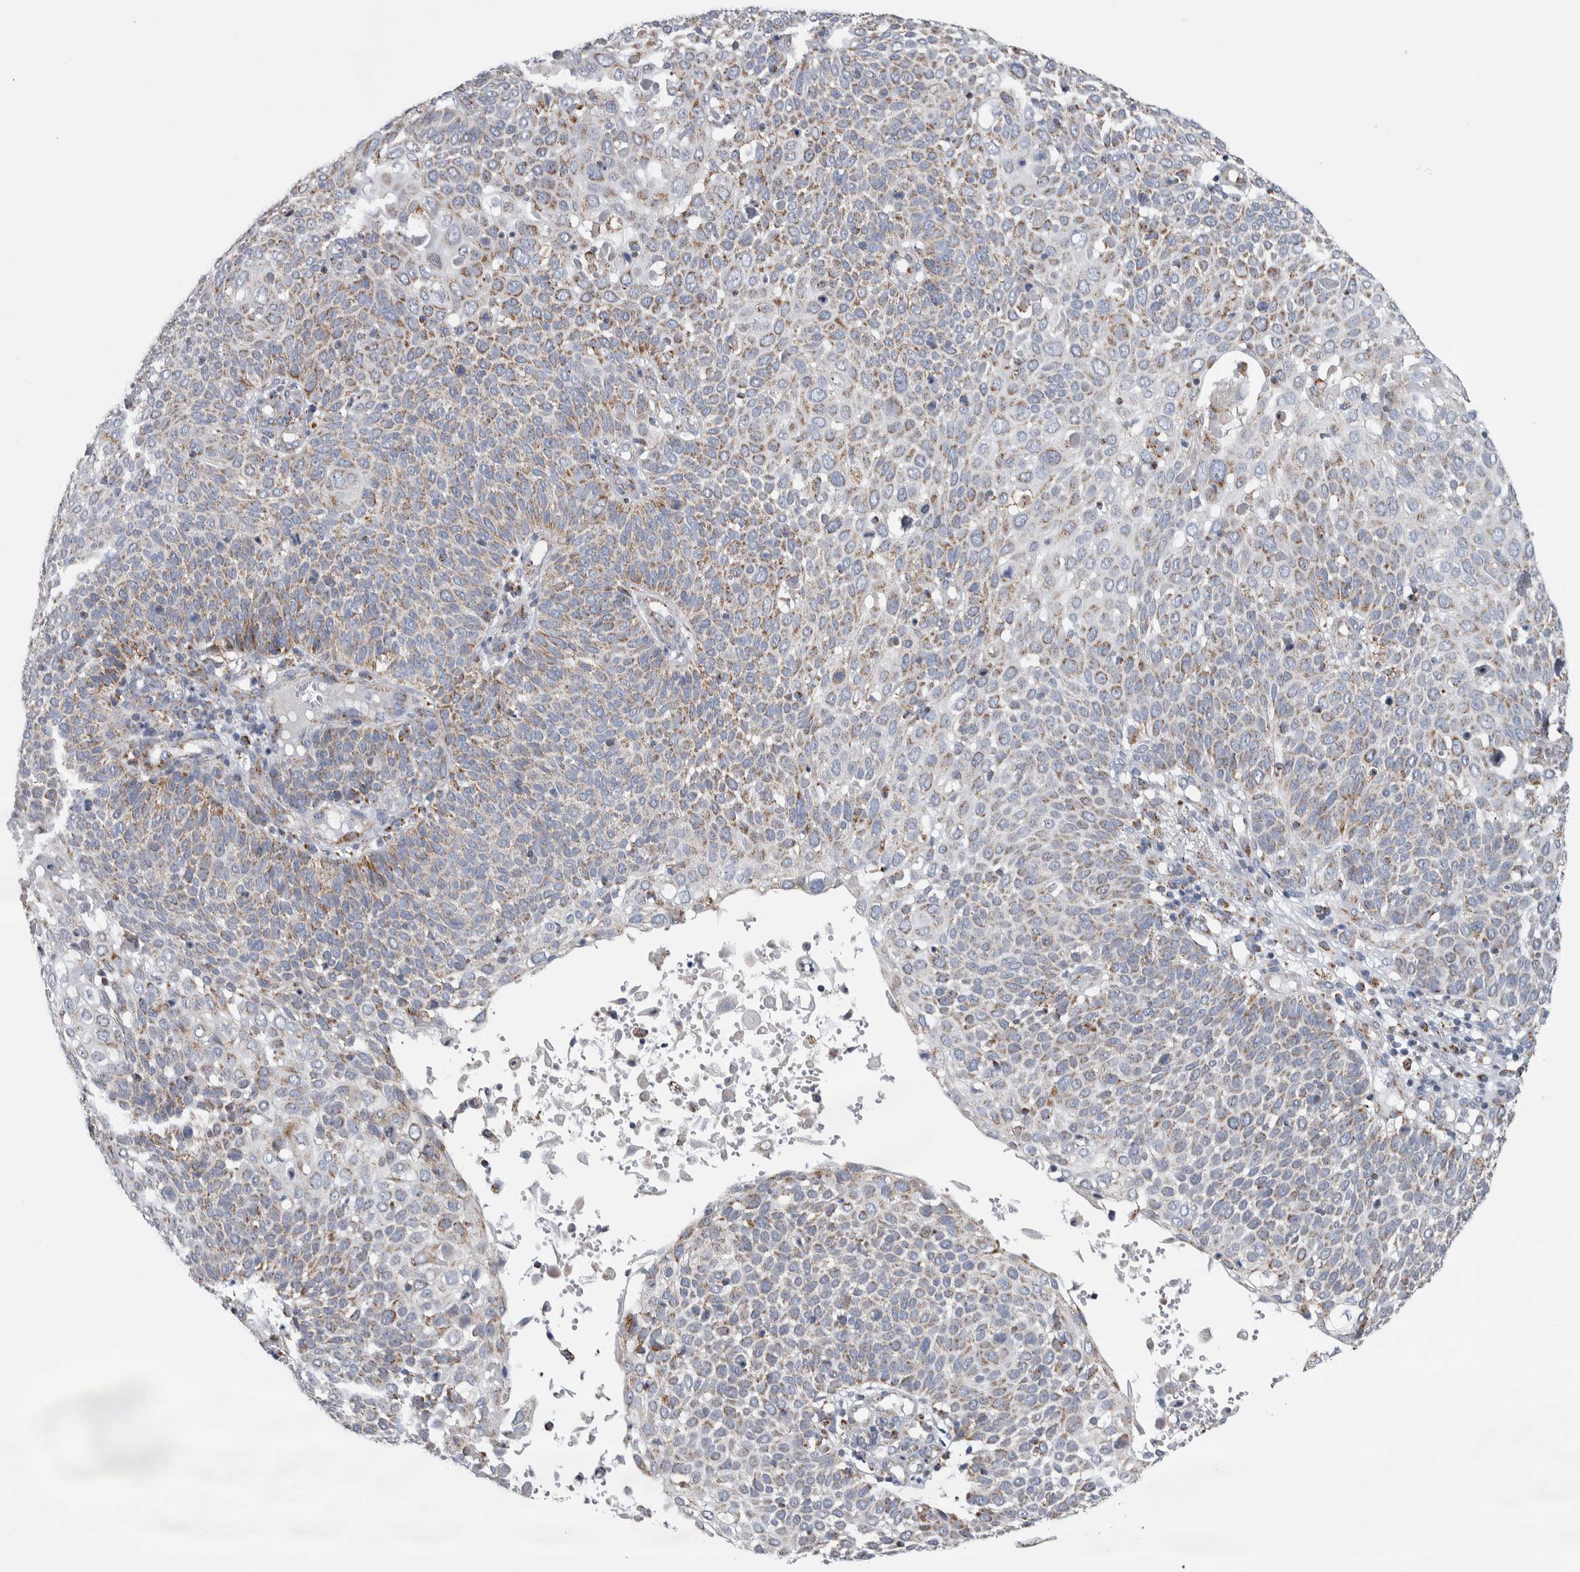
{"staining": {"intensity": "weak", "quantity": "25%-75%", "location": "cytoplasmic/membranous"}, "tissue": "cervical cancer", "cell_type": "Tumor cells", "image_type": "cancer", "snomed": [{"axis": "morphology", "description": "Squamous cell carcinoma, NOS"}, {"axis": "topography", "description": "Cervix"}], "caption": "Weak cytoplasmic/membranous protein staining is seen in approximately 25%-75% of tumor cells in cervical cancer (squamous cell carcinoma). (IHC, brightfield microscopy, high magnification).", "gene": "ETFA", "patient": {"sex": "female", "age": 74}}